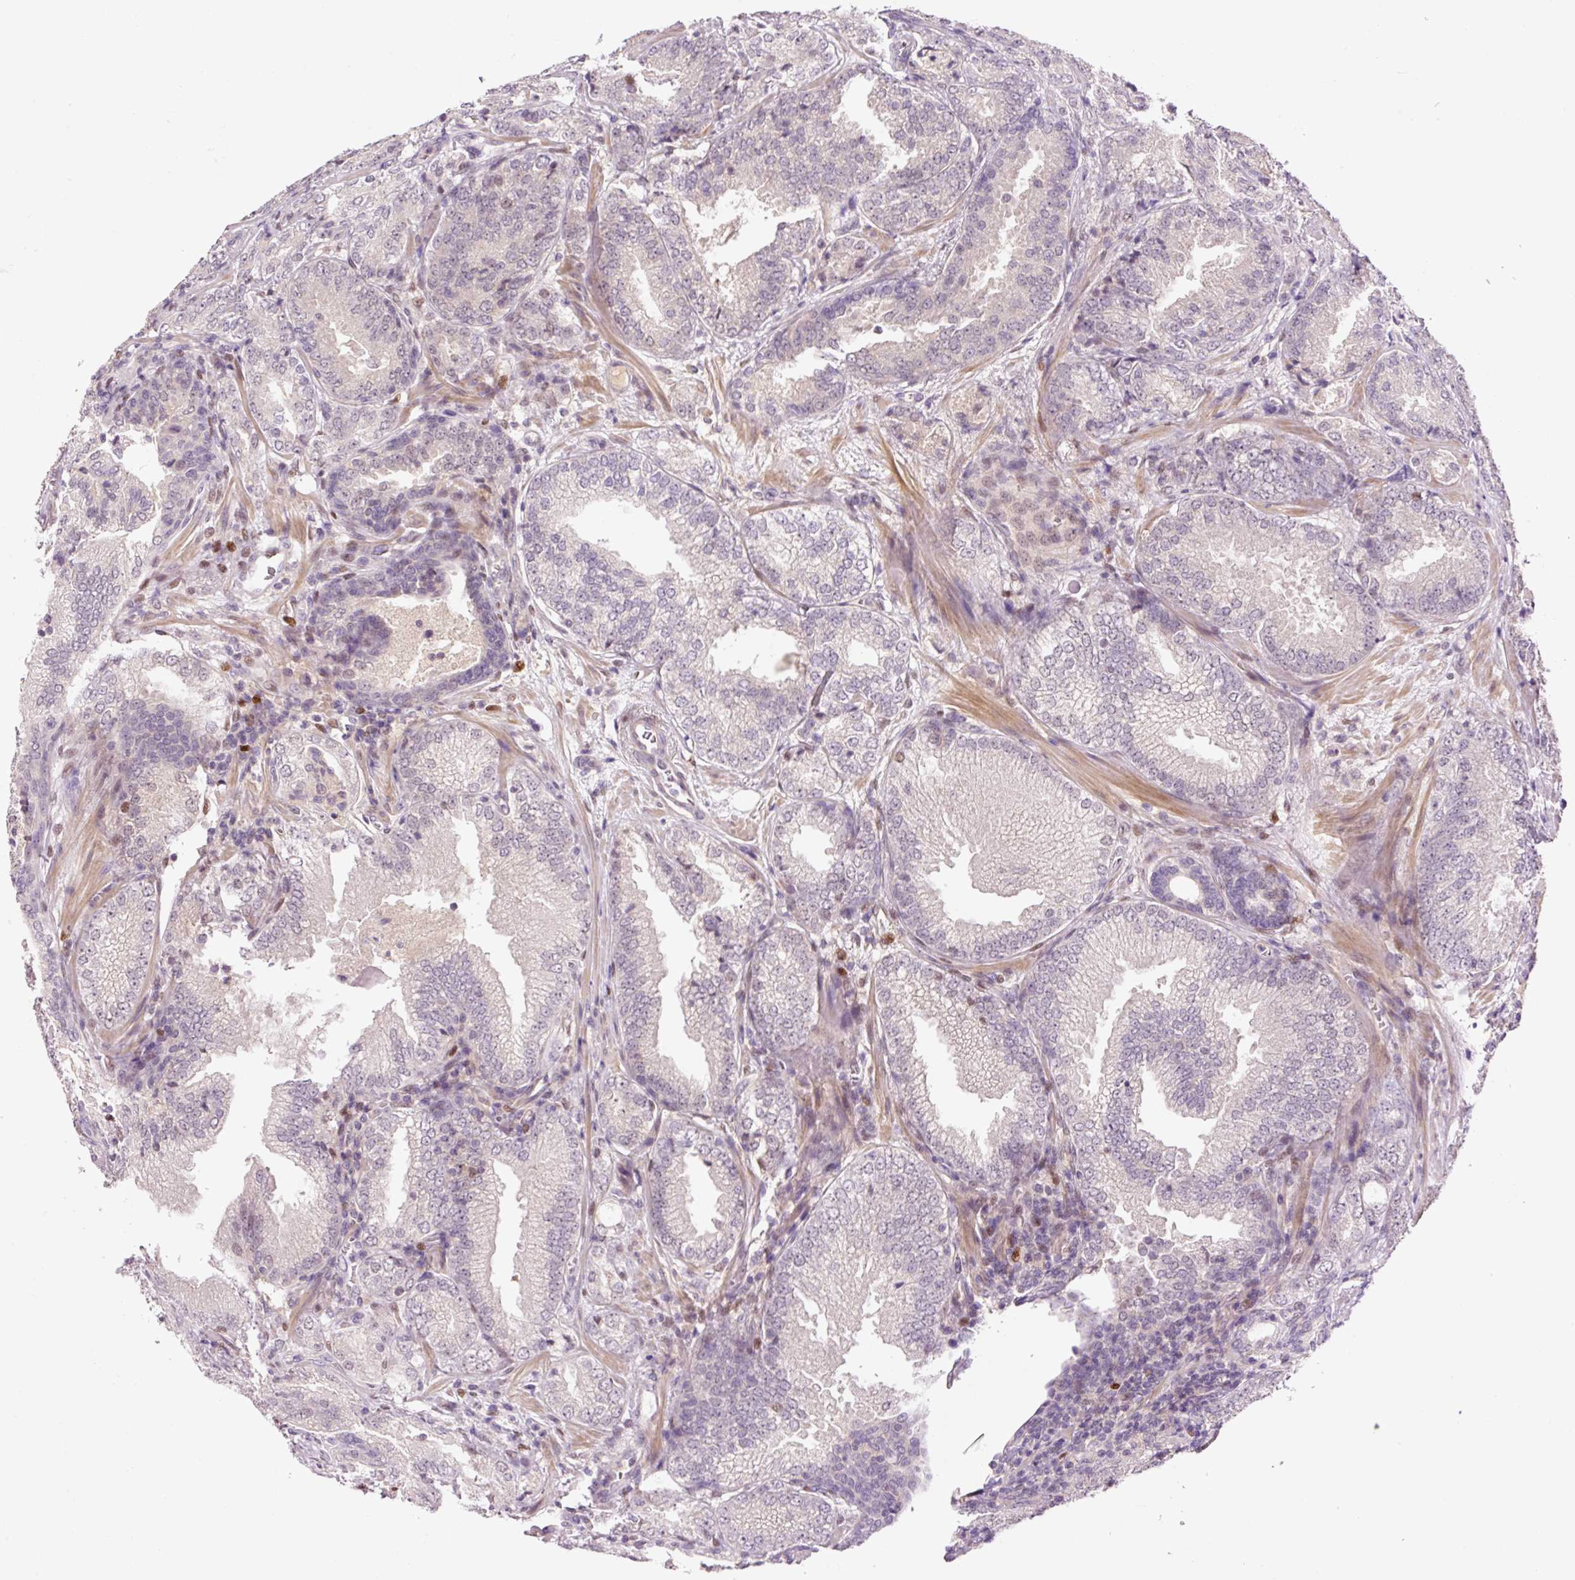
{"staining": {"intensity": "negative", "quantity": "none", "location": "none"}, "tissue": "prostate cancer", "cell_type": "Tumor cells", "image_type": "cancer", "snomed": [{"axis": "morphology", "description": "Adenocarcinoma, High grade"}, {"axis": "topography", "description": "Prostate"}], "caption": "Human prostate cancer (high-grade adenocarcinoma) stained for a protein using IHC reveals no positivity in tumor cells.", "gene": "DPPA4", "patient": {"sex": "male", "age": 63}}